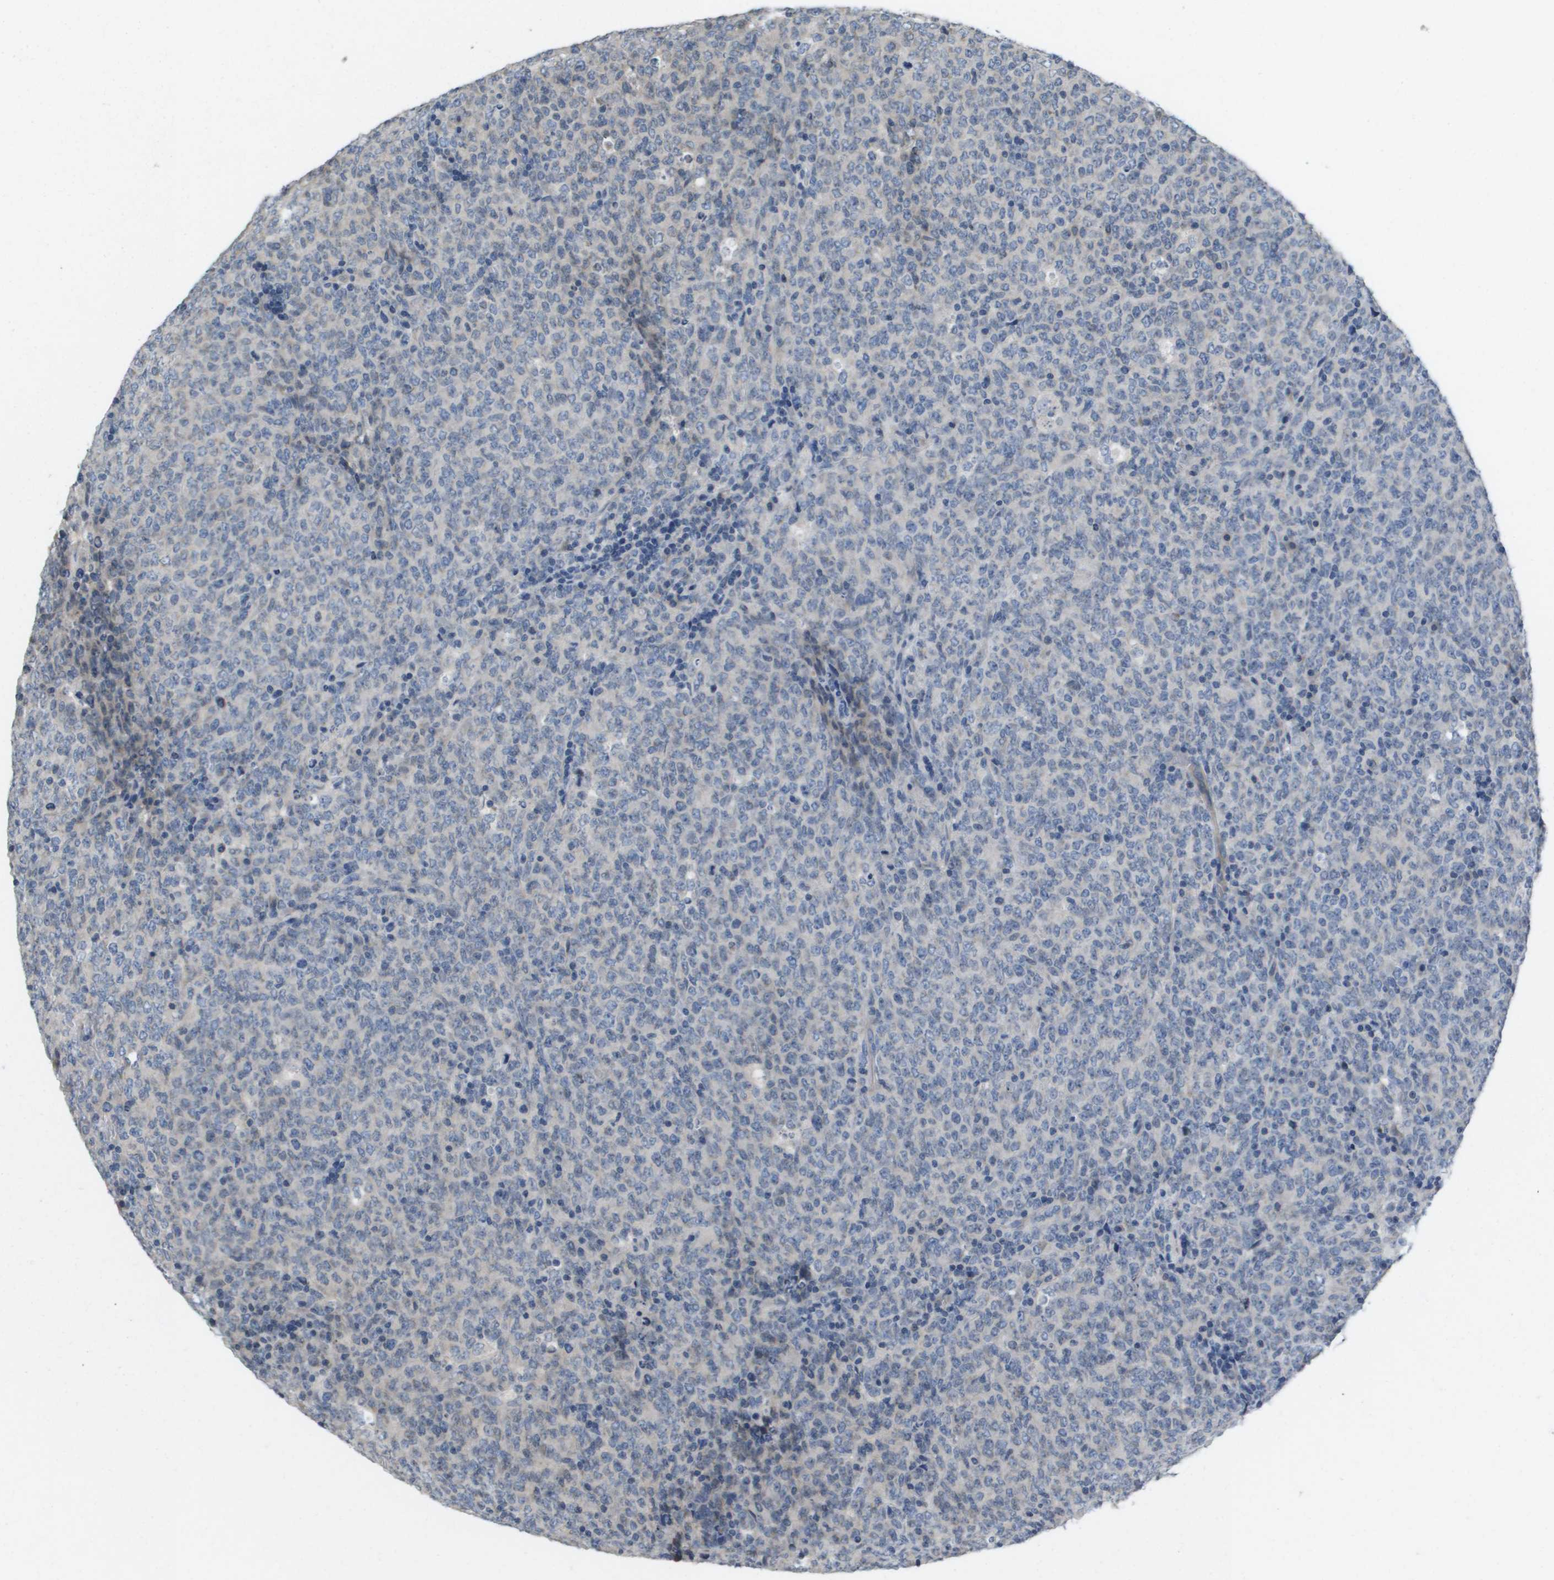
{"staining": {"intensity": "negative", "quantity": "none", "location": "none"}, "tissue": "lymphoma", "cell_type": "Tumor cells", "image_type": "cancer", "snomed": [{"axis": "morphology", "description": "Malignant lymphoma, non-Hodgkin's type, High grade"}, {"axis": "topography", "description": "Tonsil"}], "caption": "This is an immunohistochemistry image of human high-grade malignant lymphoma, non-Hodgkin's type. There is no staining in tumor cells.", "gene": "CAPN11", "patient": {"sex": "female", "age": 36}}